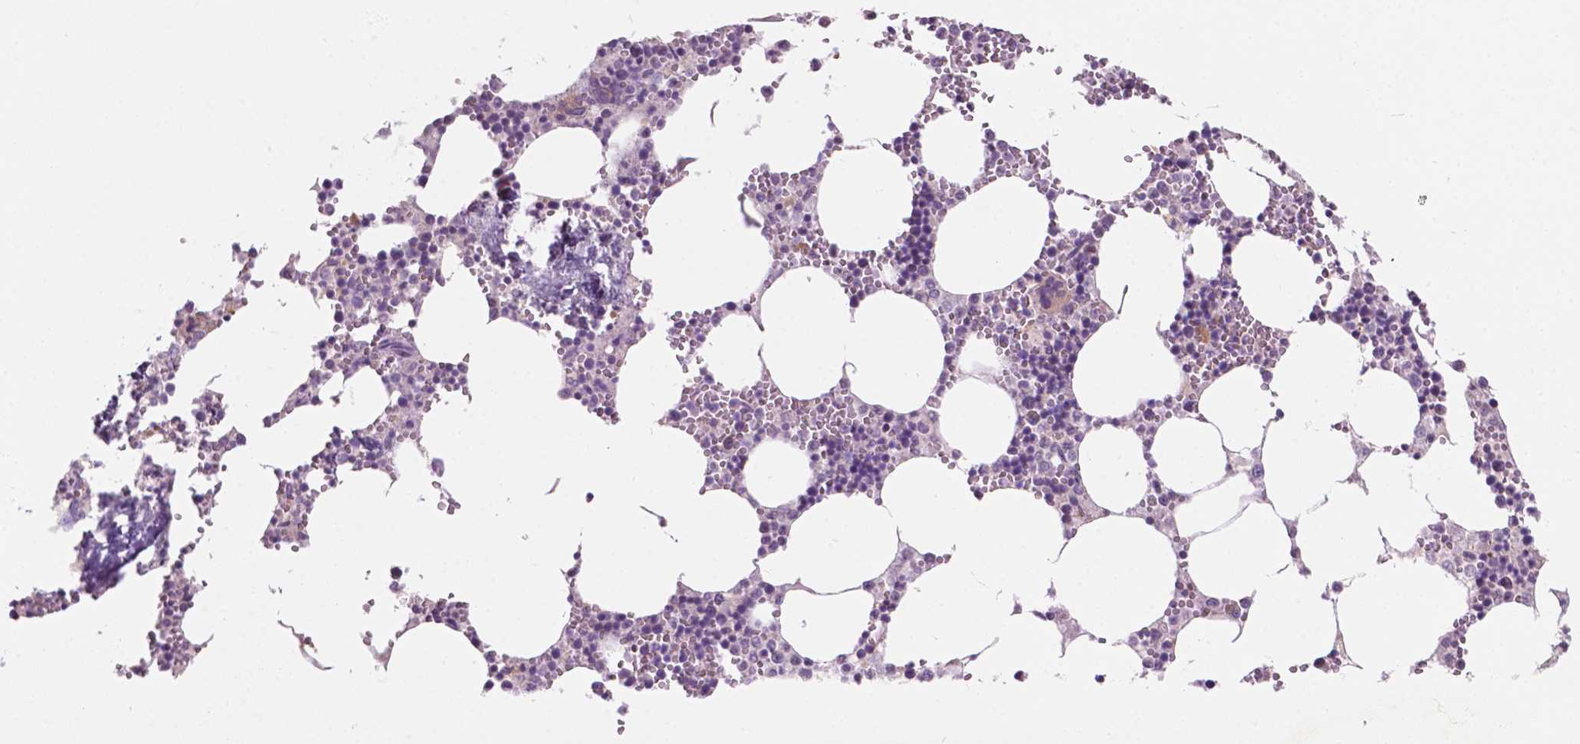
{"staining": {"intensity": "moderate", "quantity": "<25%", "location": "cytoplasmic/membranous"}, "tissue": "bone marrow", "cell_type": "Hematopoietic cells", "image_type": "normal", "snomed": [{"axis": "morphology", "description": "Normal tissue, NOS"}, {"axis": "topography", "description": "Bone marrow"}], "caption": "A photomicrograph showing moderate cytoplasmic/membranous expression in approximately <25% of hematopoietic cells in normal bone marrow, as visualized by brown immunohistochemical staining.", "gene": "TM6SF2", "patient": {"sex": "male", "age": 54}}